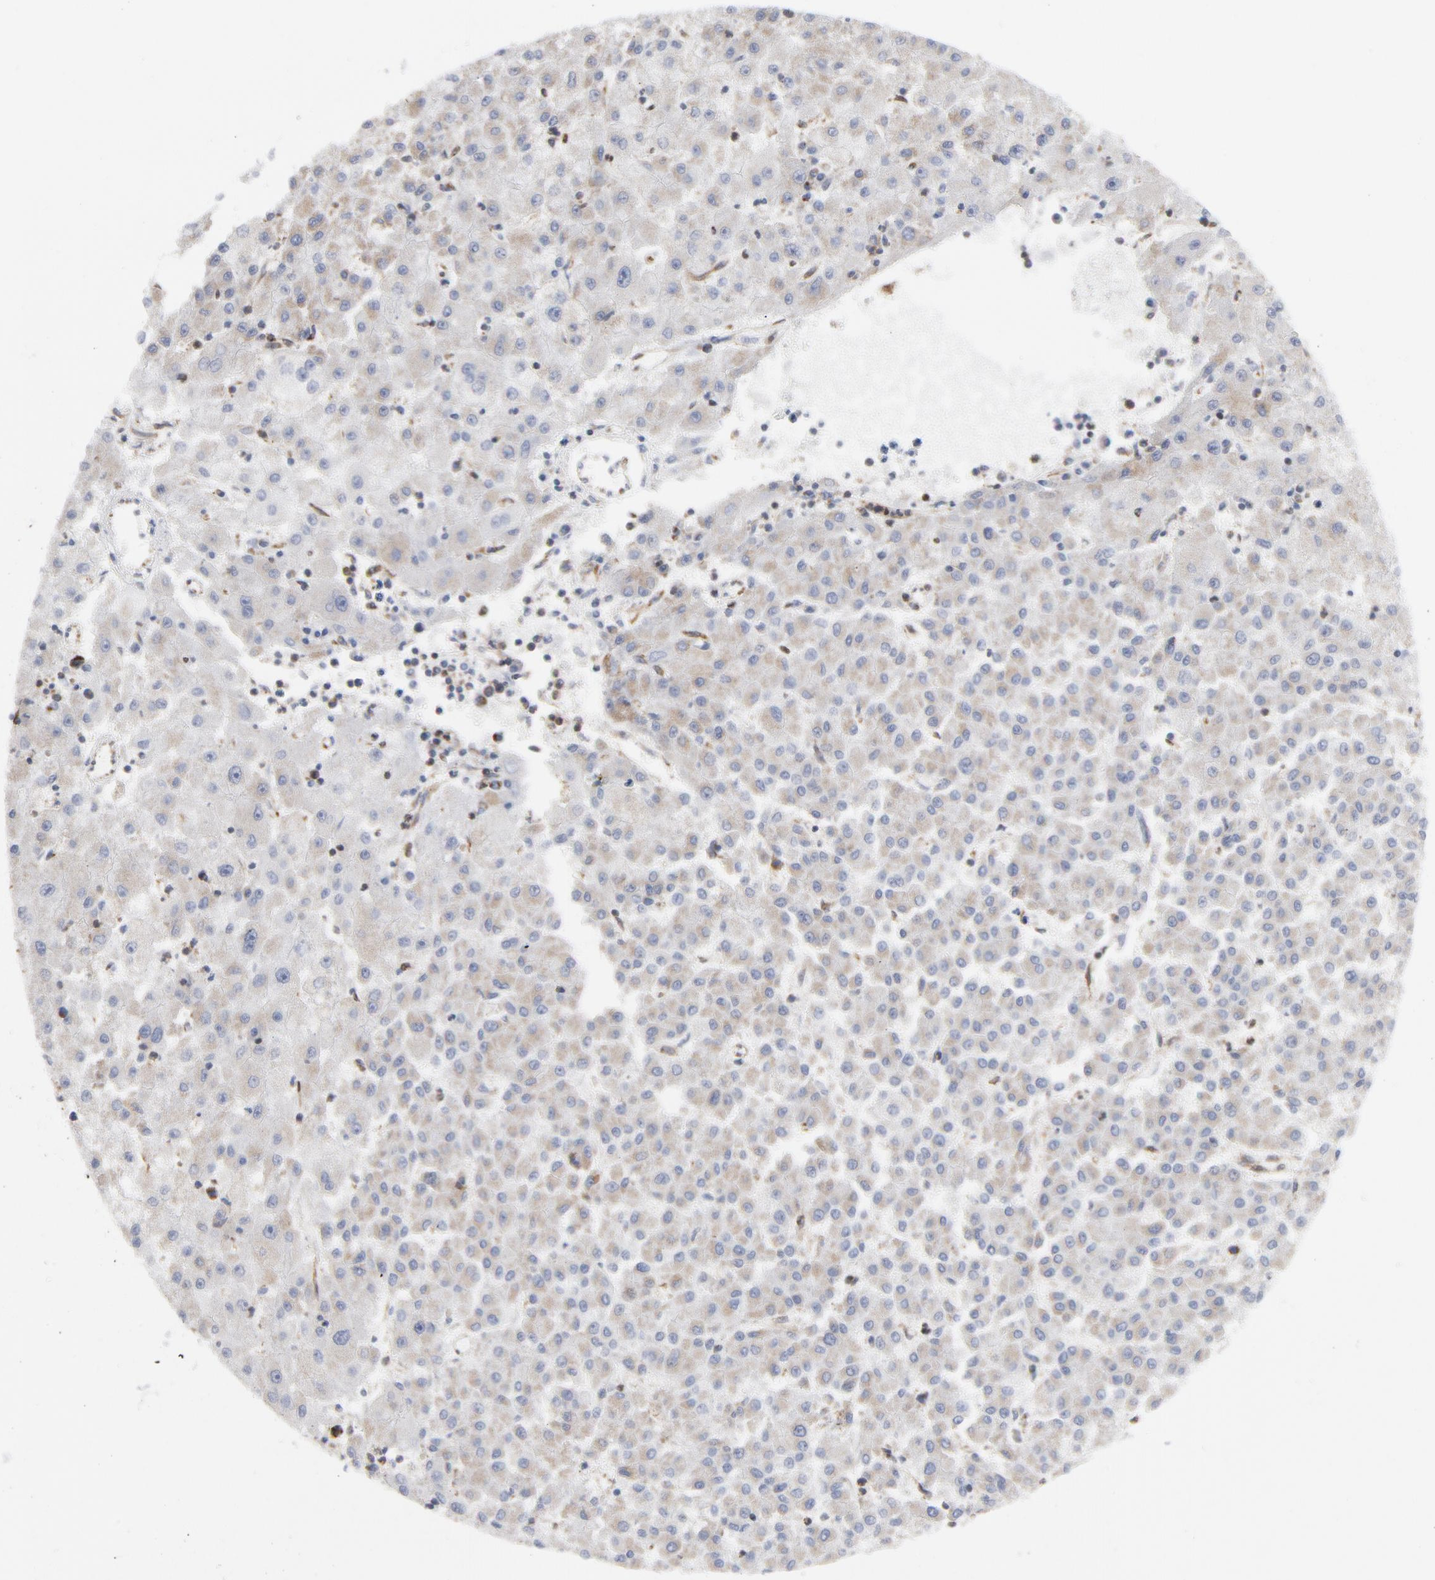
{"staining": {"intensity": "weak", "quantity": ">75%", "location": "cytoplasmic/membranous"}, "tissue": "liver cancer", "cell_type": "Tumor cells", "image_type": "cancer", "snomed": [{"axis": "morphology", "description": "Carcinoma, Hepatocellular, NOS"}, {"axis": "topography", "description": "Liver"}], "caption": "Brown immunohistochemical staining in human liver cancer (hepatocellular carcinoma) demonstrates weak cytoplasmic/membranous positivity in about >75% of tumor cells. (brown staining indicates protein expression, while blue staining denotes nuclei).", "gene": "OXA1L", "patient": {"sex": "male", "age": 72}}